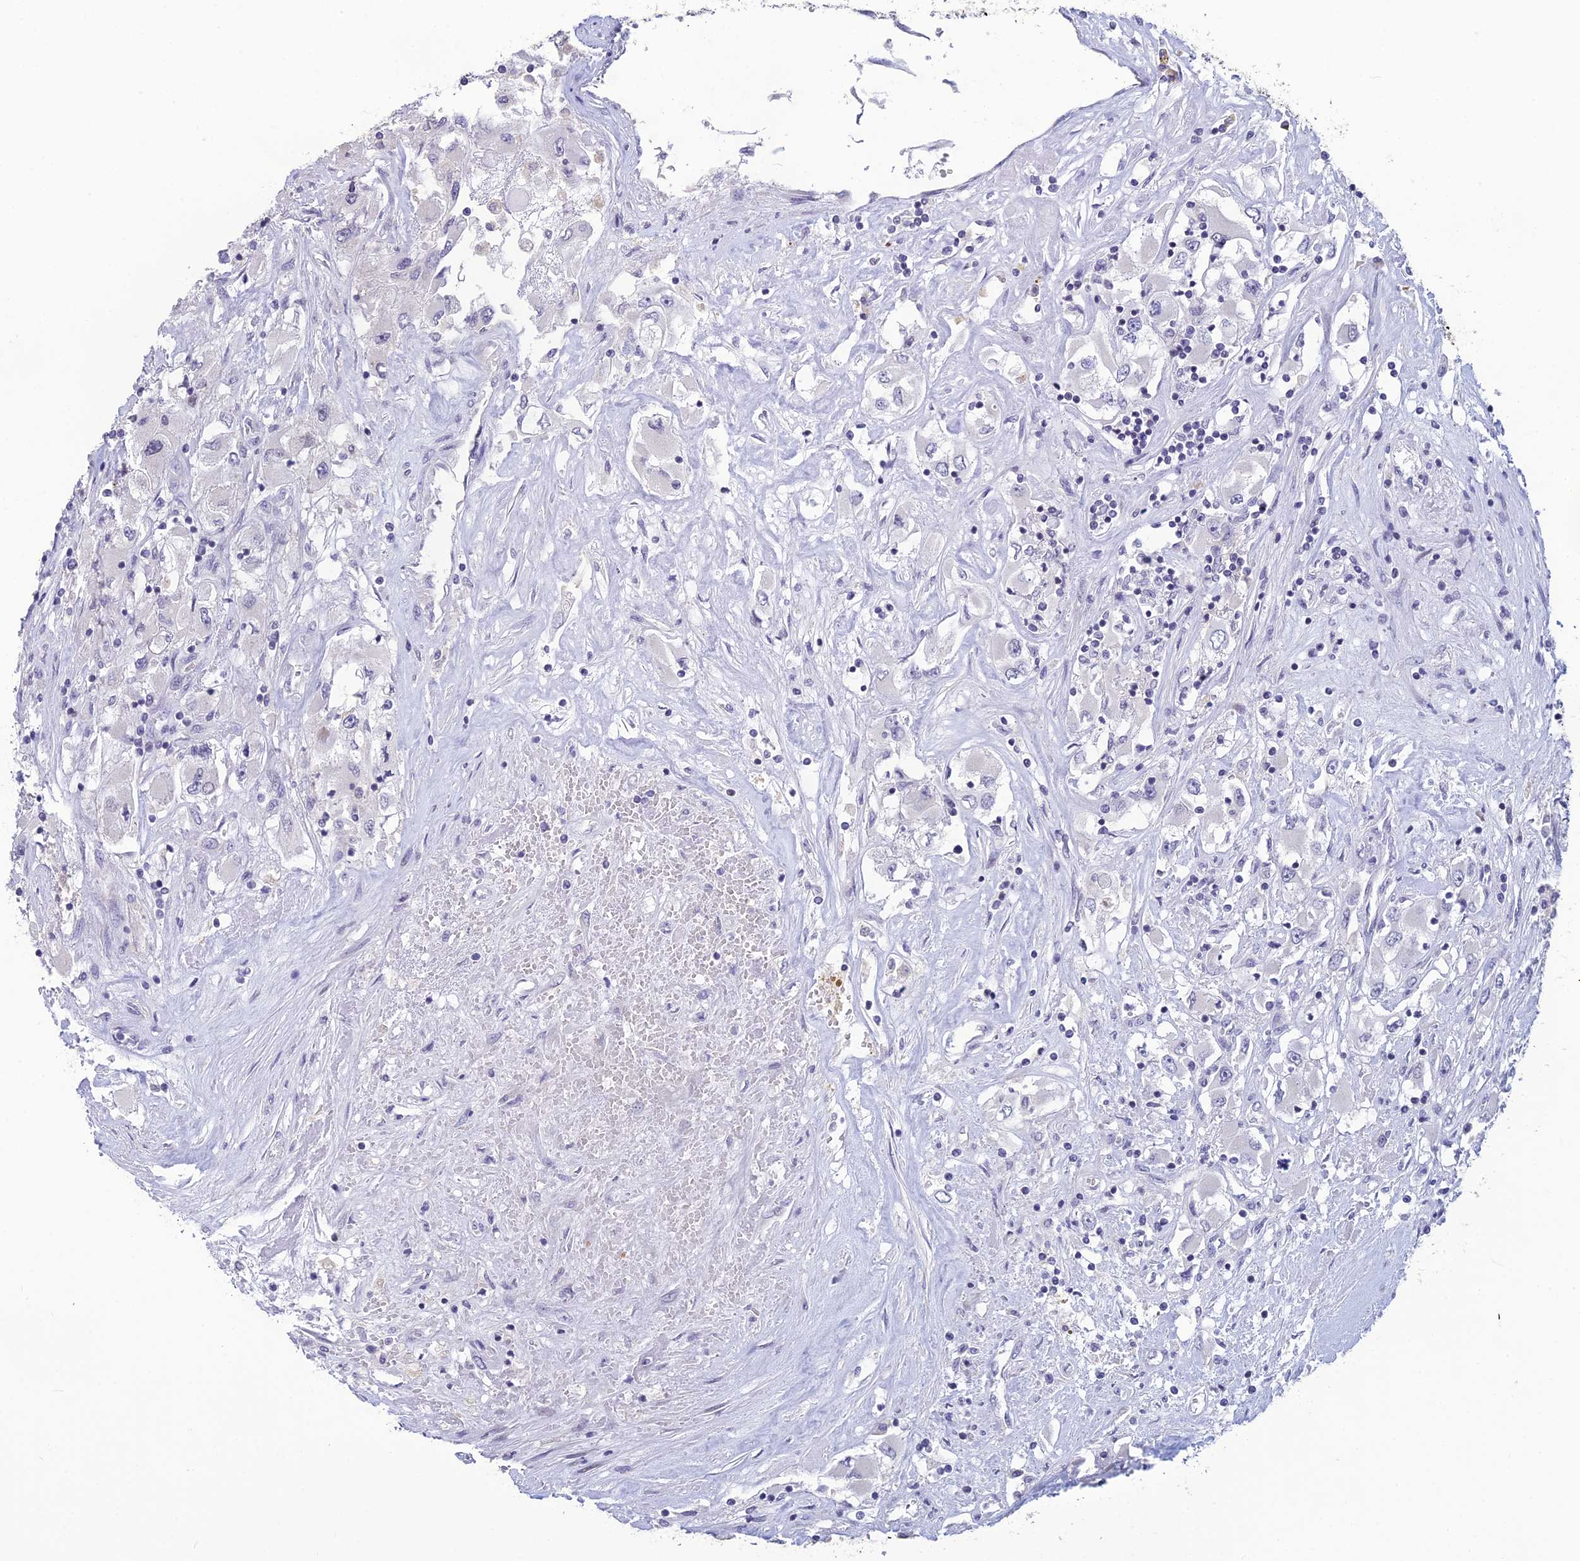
{"staining": {"intensity": "negative", "quantity": "none", "location": "none"}, "tissue": "renal cancer", "cell_type": "Tumor cells", "image_type": "cancer", "snomed": [{"axis": "morphology", "description": "Adenocarcinoma, NOS"}, {"axis": "topography", "description": "Kidney"}], "caption": "Tumor cells are negative for brown protein staining in adenocarcinoma (renal).", "gene": "TMEM134", "patient": {"sex": "female", "age": 52}}